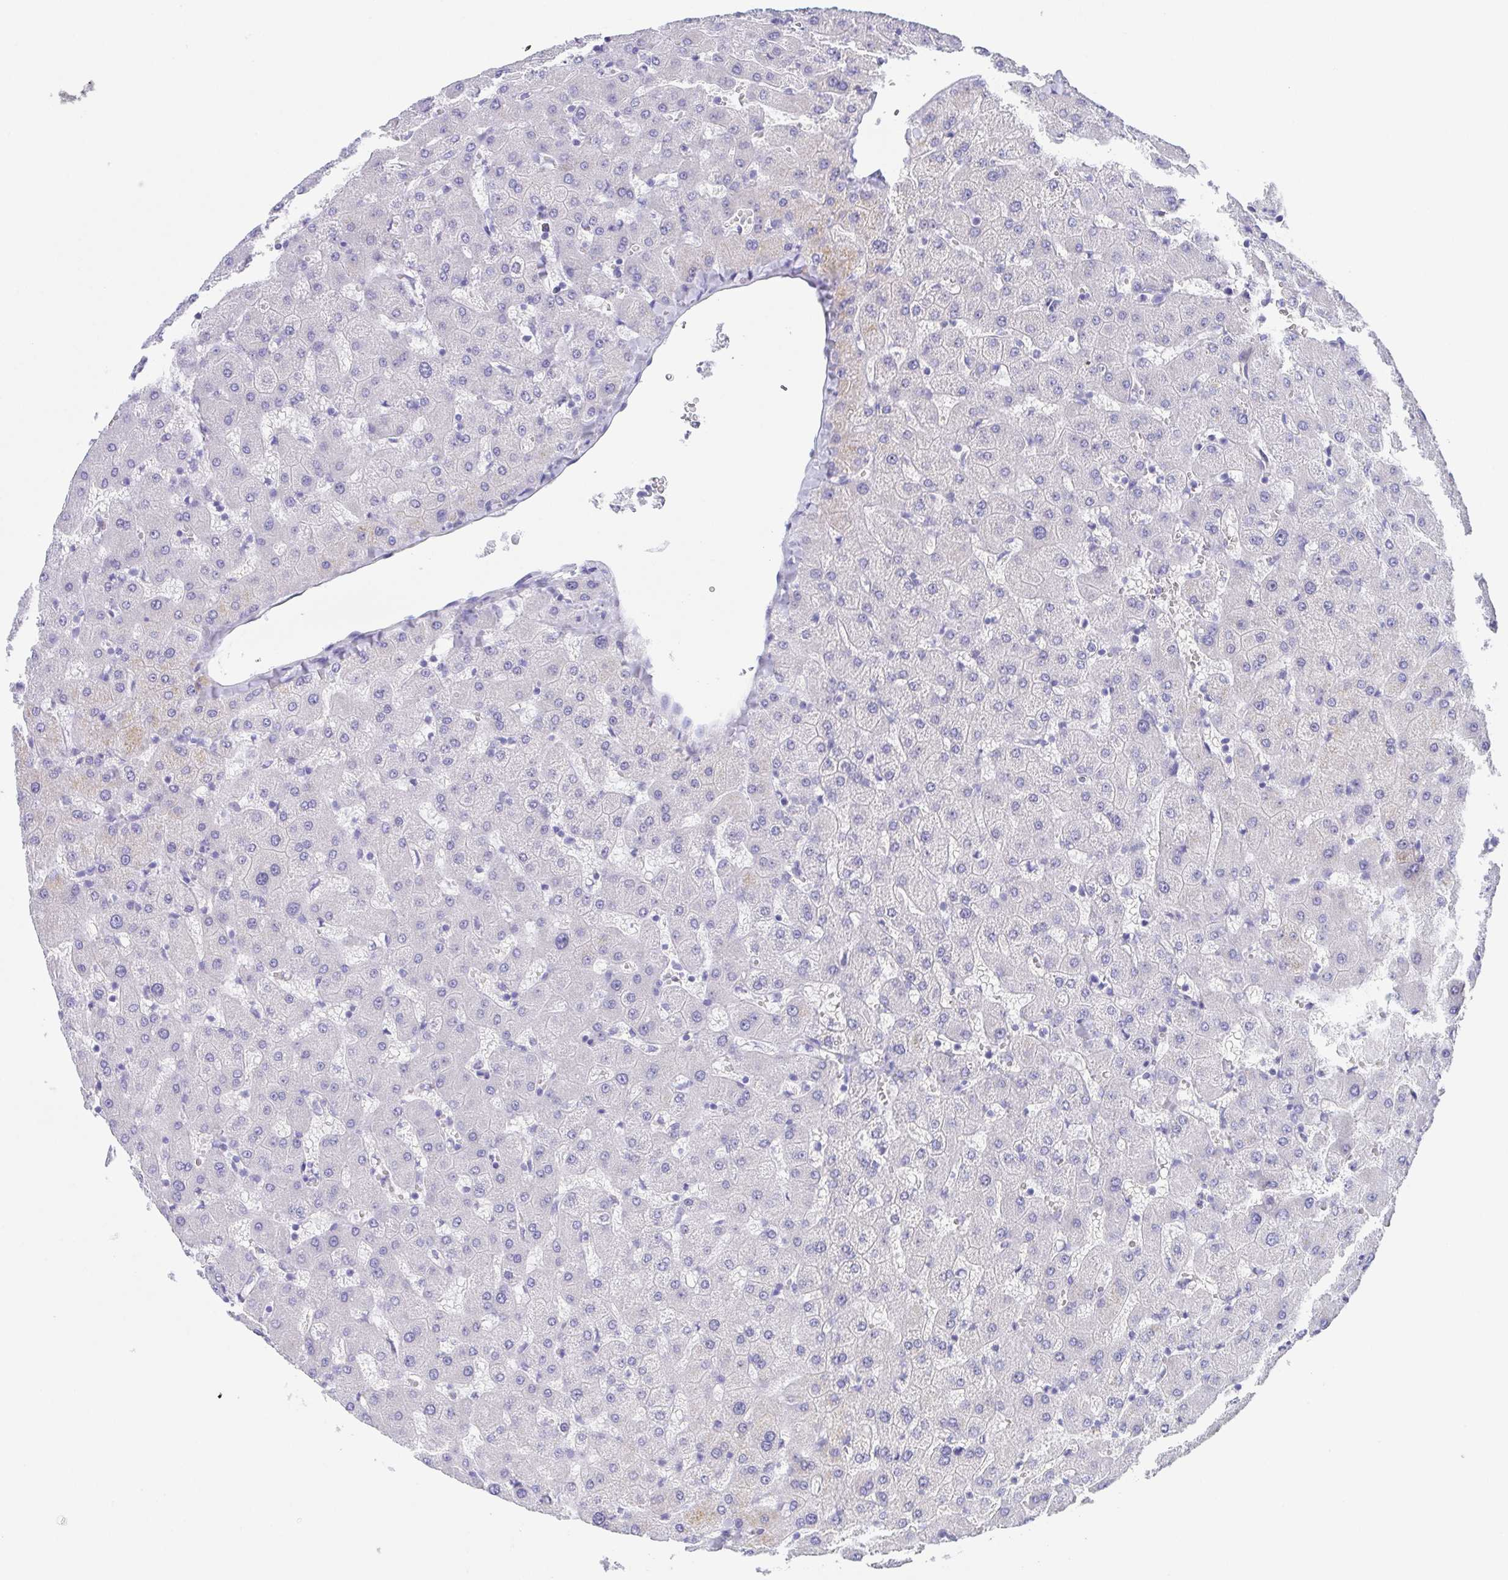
{"staining": {"intensity": "negative", "quantity": "none", "location": "none"}, "tissue": "liver", "cell_type": "Cholangiocytes", "image_type": "normal", "snomed": [{"axis": "morphology", "description": "Normal tissue, NOS"}, {"axis": "topography", "description": "Liver"}], "caption": "This is a photomicrograph of immunohistochemistry staining of unremarkable liver, which shows no expression in cholangiocytes.", "gene": "MUCL3", "patient": {"sex": "female", "age": 63}}